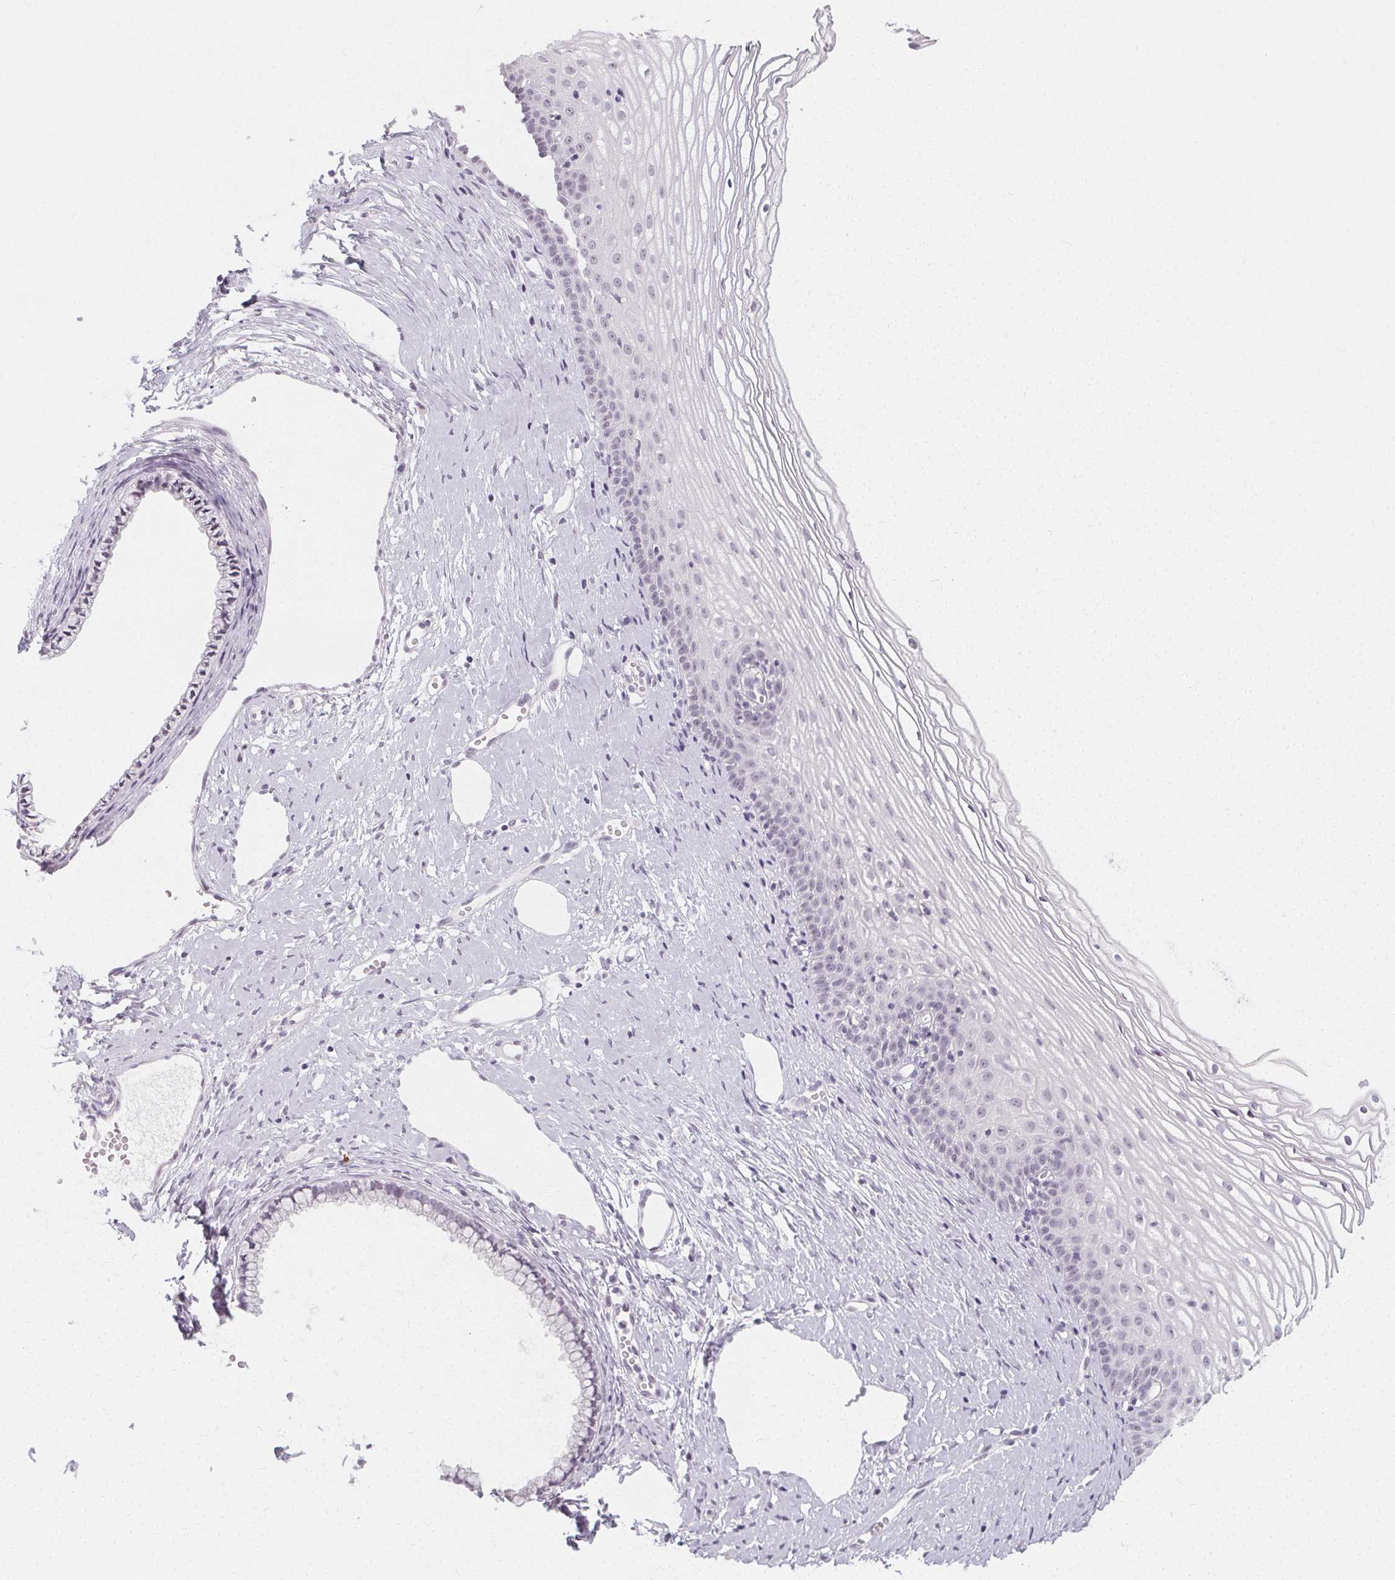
{"staining": {"intensity": "negative", "quantity": "none", "location": "none"}, "tissue": "cervix", "cell_type": "Glandular cells", "image_type": "normal", "snomed": [{"axis": "morphology", "description": "Normal tissue, NOS"}, {"axis": "topography", "description": "Cervix"}], "caption": "Immunohistochemistry photomicrograph of unremarkable human cervix stained for a protein (brown), which demonstrates no expression in glandular cells.", "gene": "SYNPR", "patient": {"sex": "female", "age": 40}}